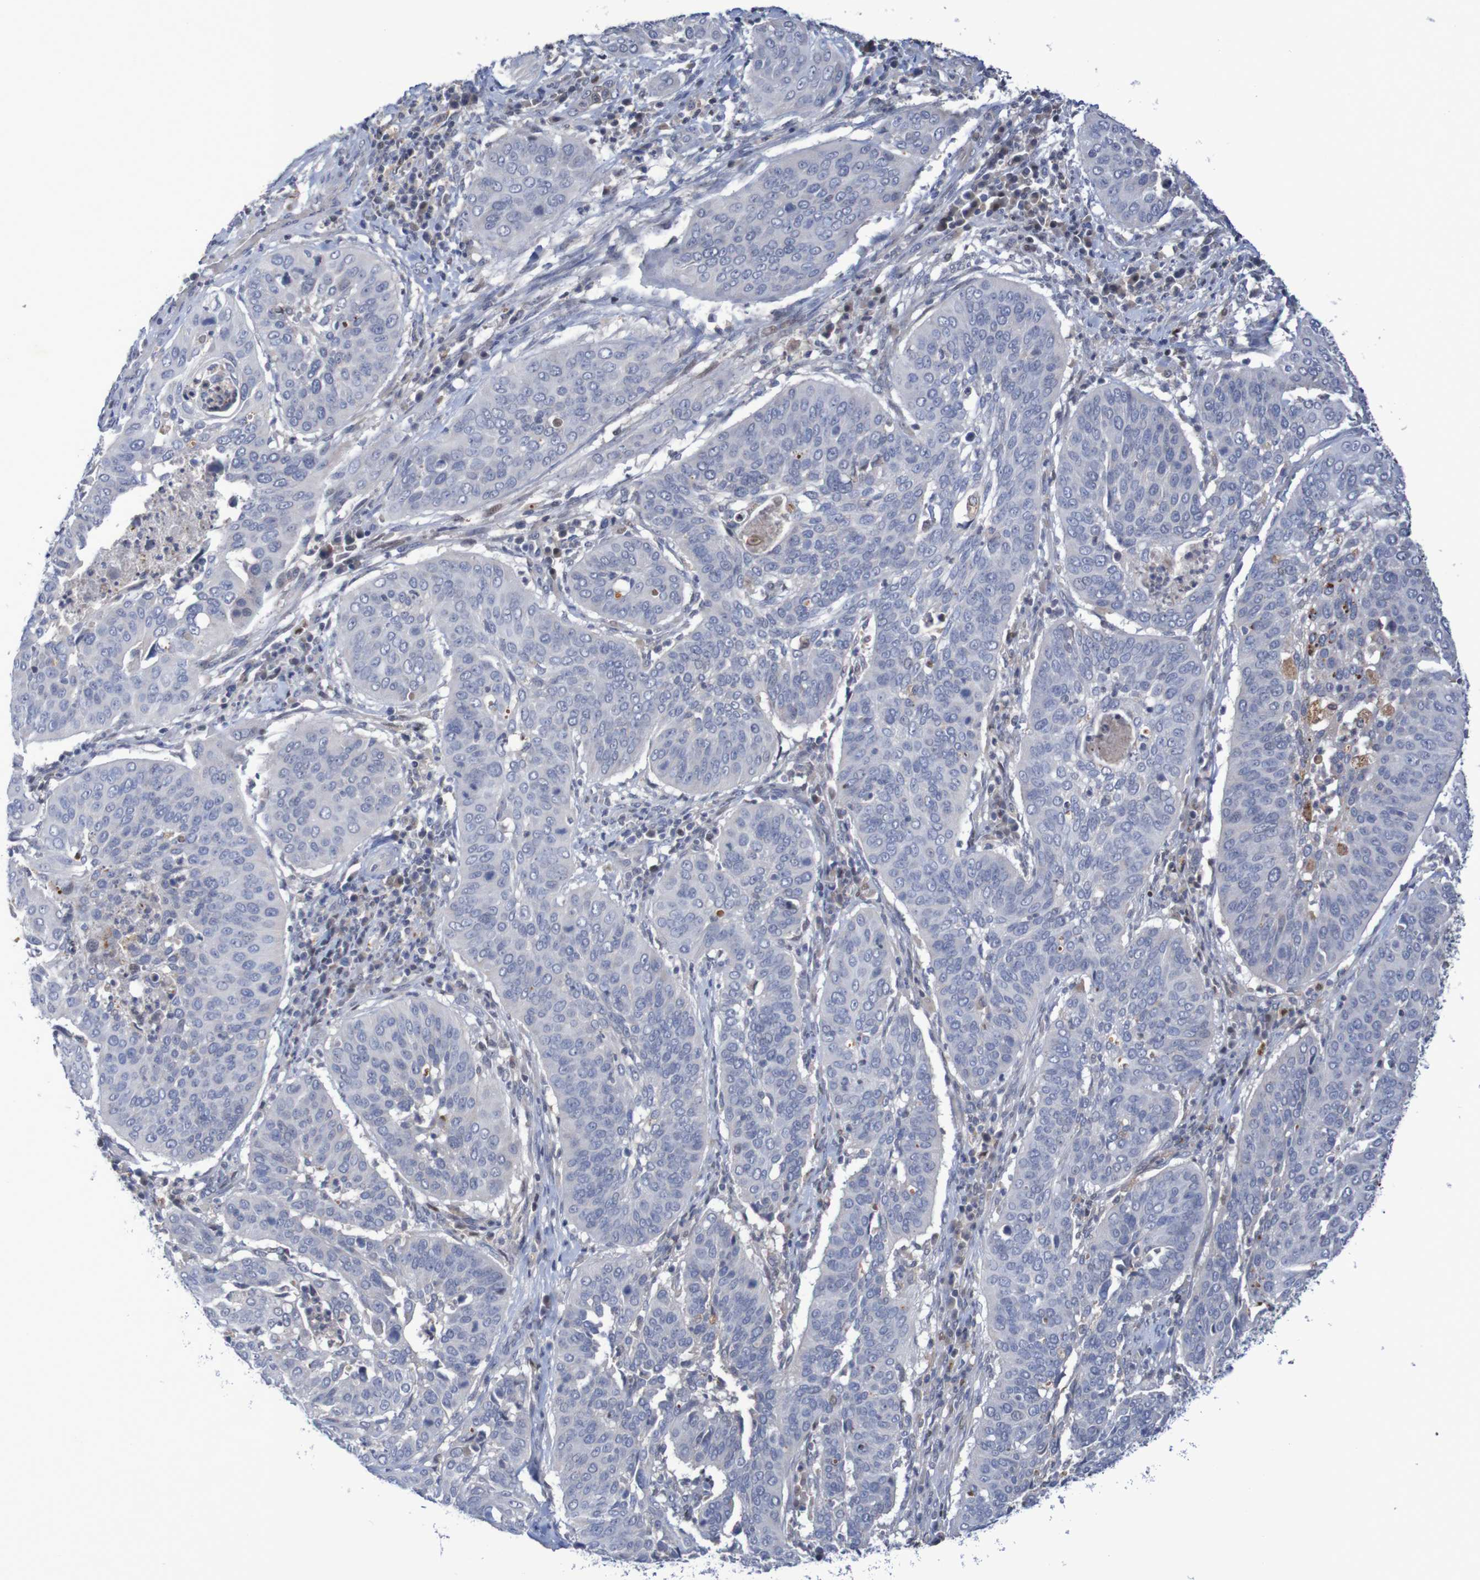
{"staining": {"intensity": "negative", "quantity": "none", "location": "none"}, "tissue": "cervical cancer", "cell_type": "Tumor cells", "image_type": "cancer", "snomed": [{"axis": "morphology", "description": "Normal tissue, NOS"}, {"axis": "morphology", "description": "Squamous cell carcinoma, NOS"}, {"axis": "topography", "description": "Cervix"}], "caption": "There is no significant positivity in tumor cells of squamous cell carcinoma (cervical).", "gene": "FBP2", "patient": {"sex": "female", "age": 39}}